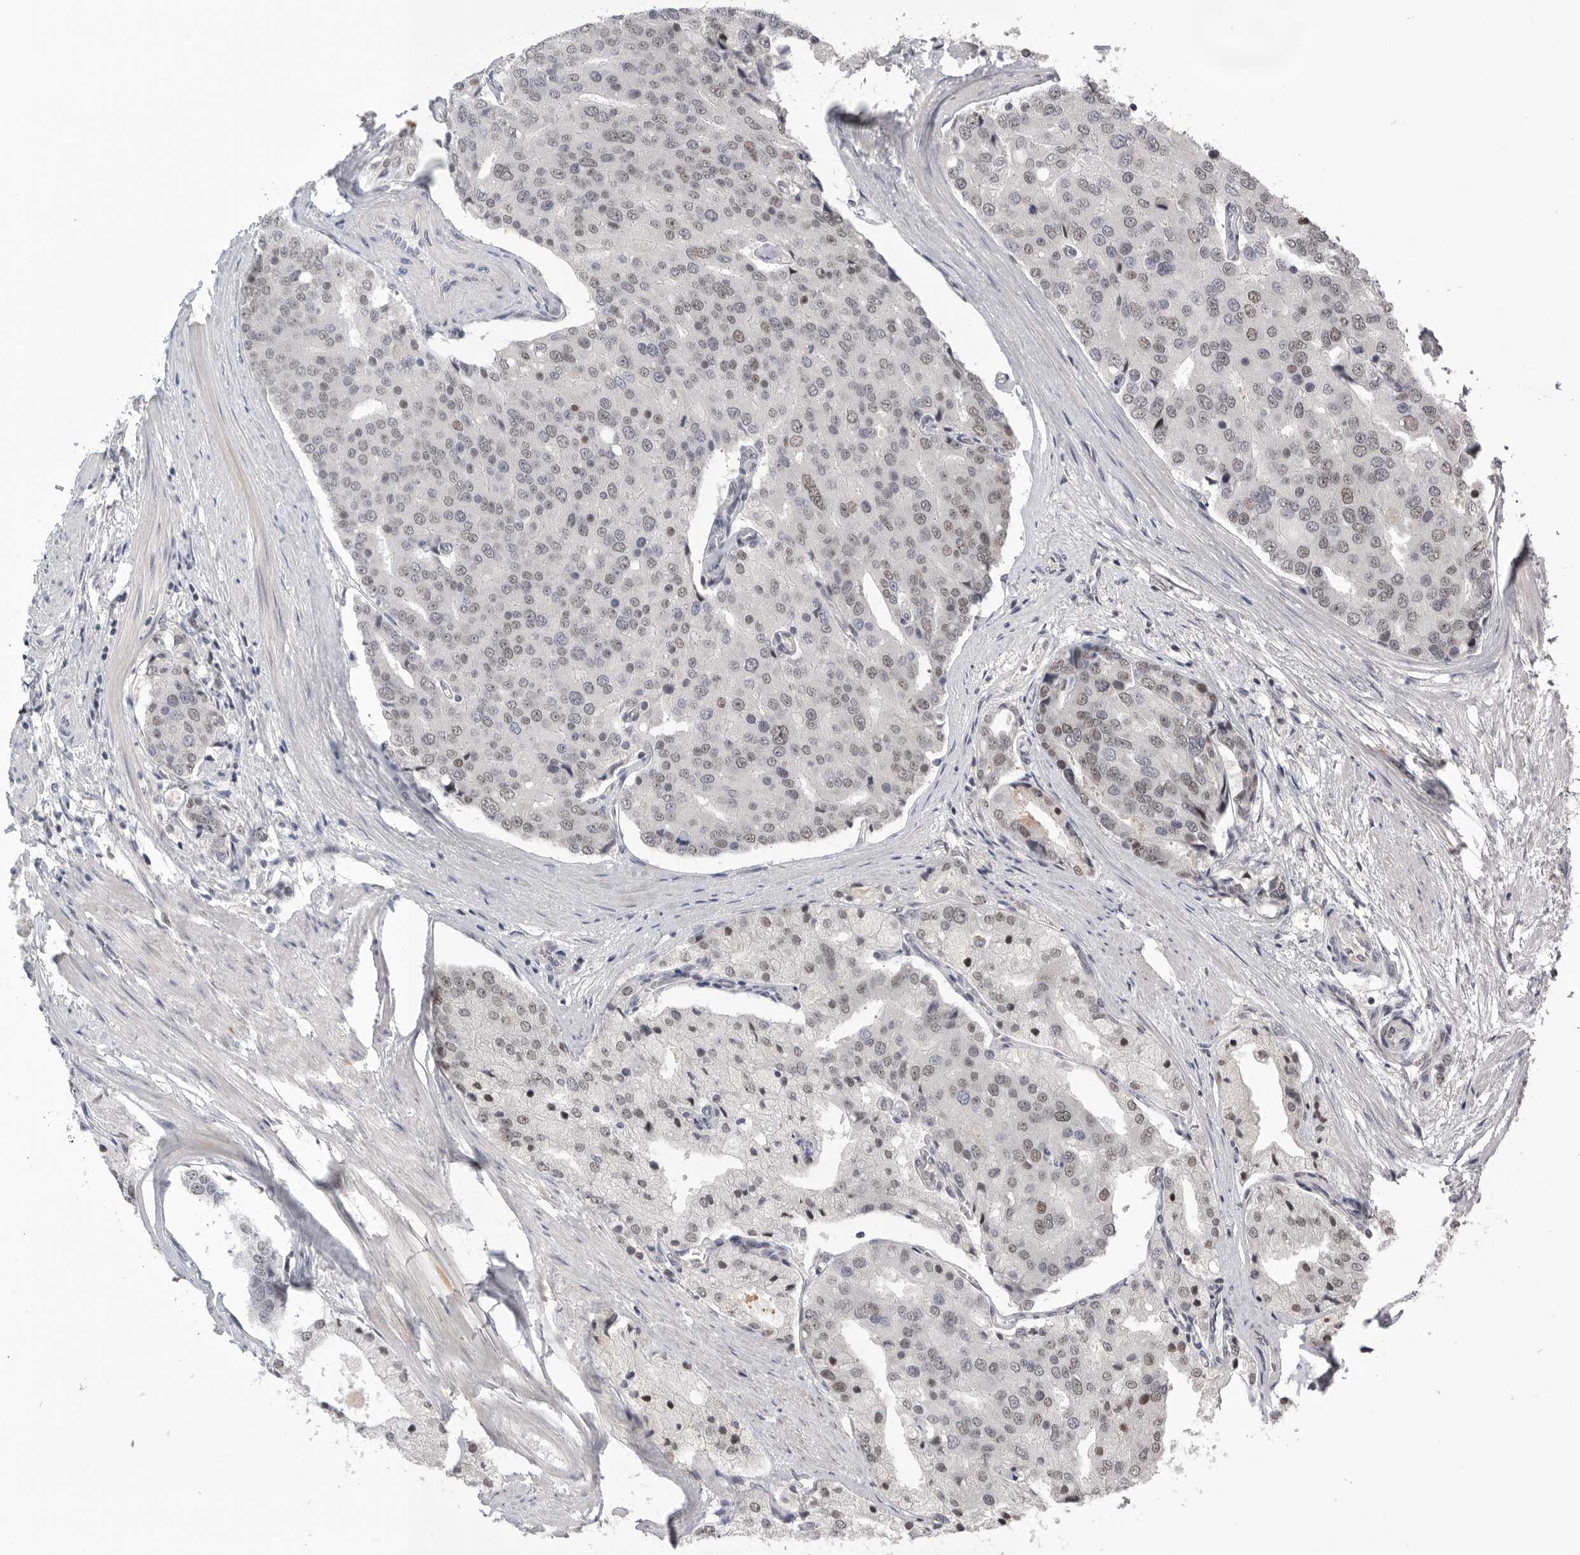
{"staining": {"intensity": "weak", "quantity": ">75%", "location": "nuclear"}, "tissue": "prostate cancer", "cell_type": "Tumor cells", "image_type": "cancer", "snomed": [{"axis": "morphology", "description": "Adenocarcinoma, High grade"}, {"axis": "topography", "description": "Prostate"}], "caption": "This image displays immunohistochemistry (IHC) staining of human prostate cancer (high-grade adenocarcinoma), with low weak nuclear staining in approximately >75% of tumor cells.", "gene": "POU5F1", "patient": {"sex": "male", "age": 50}}